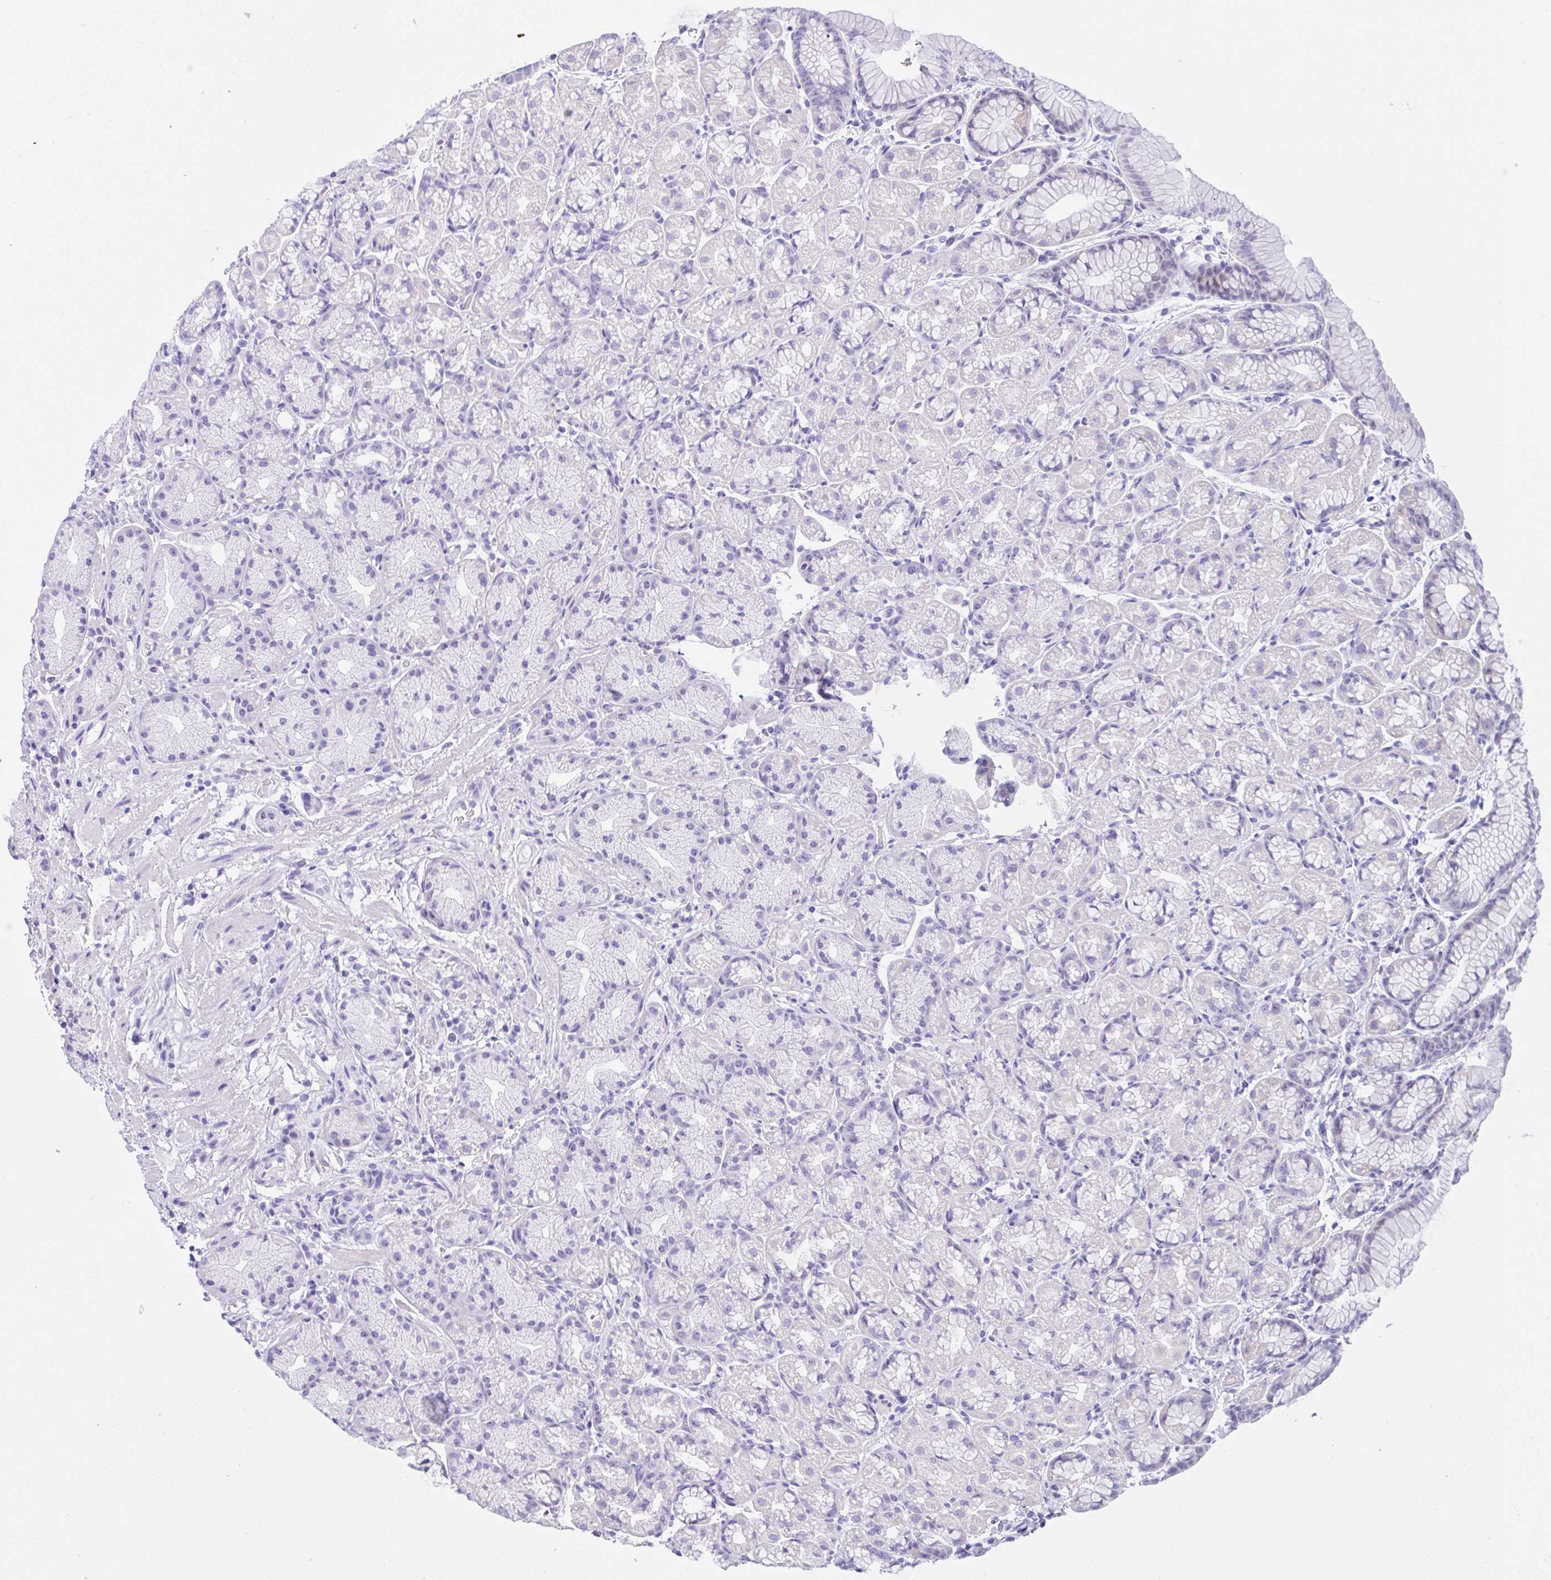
{"staining": {"intensity": "negative", "quantity": "none", "location": "none"}, "tissue": "stomach", "cell_type": "Glandular cells", "image_type": "normal", "snomed": [{"axis": "morphology", "description": "Normal tissue, NOS"}, {"axis": "topography", "description": "Stomach, lower"}], "caption": "DAB (3,3'-diaminobenzidine) immunohistochemical staining of benign stomach reveals no significant expression in glandular cells.", "gene": "YBX2", "patient": {"sex": "male", "age": 67}}